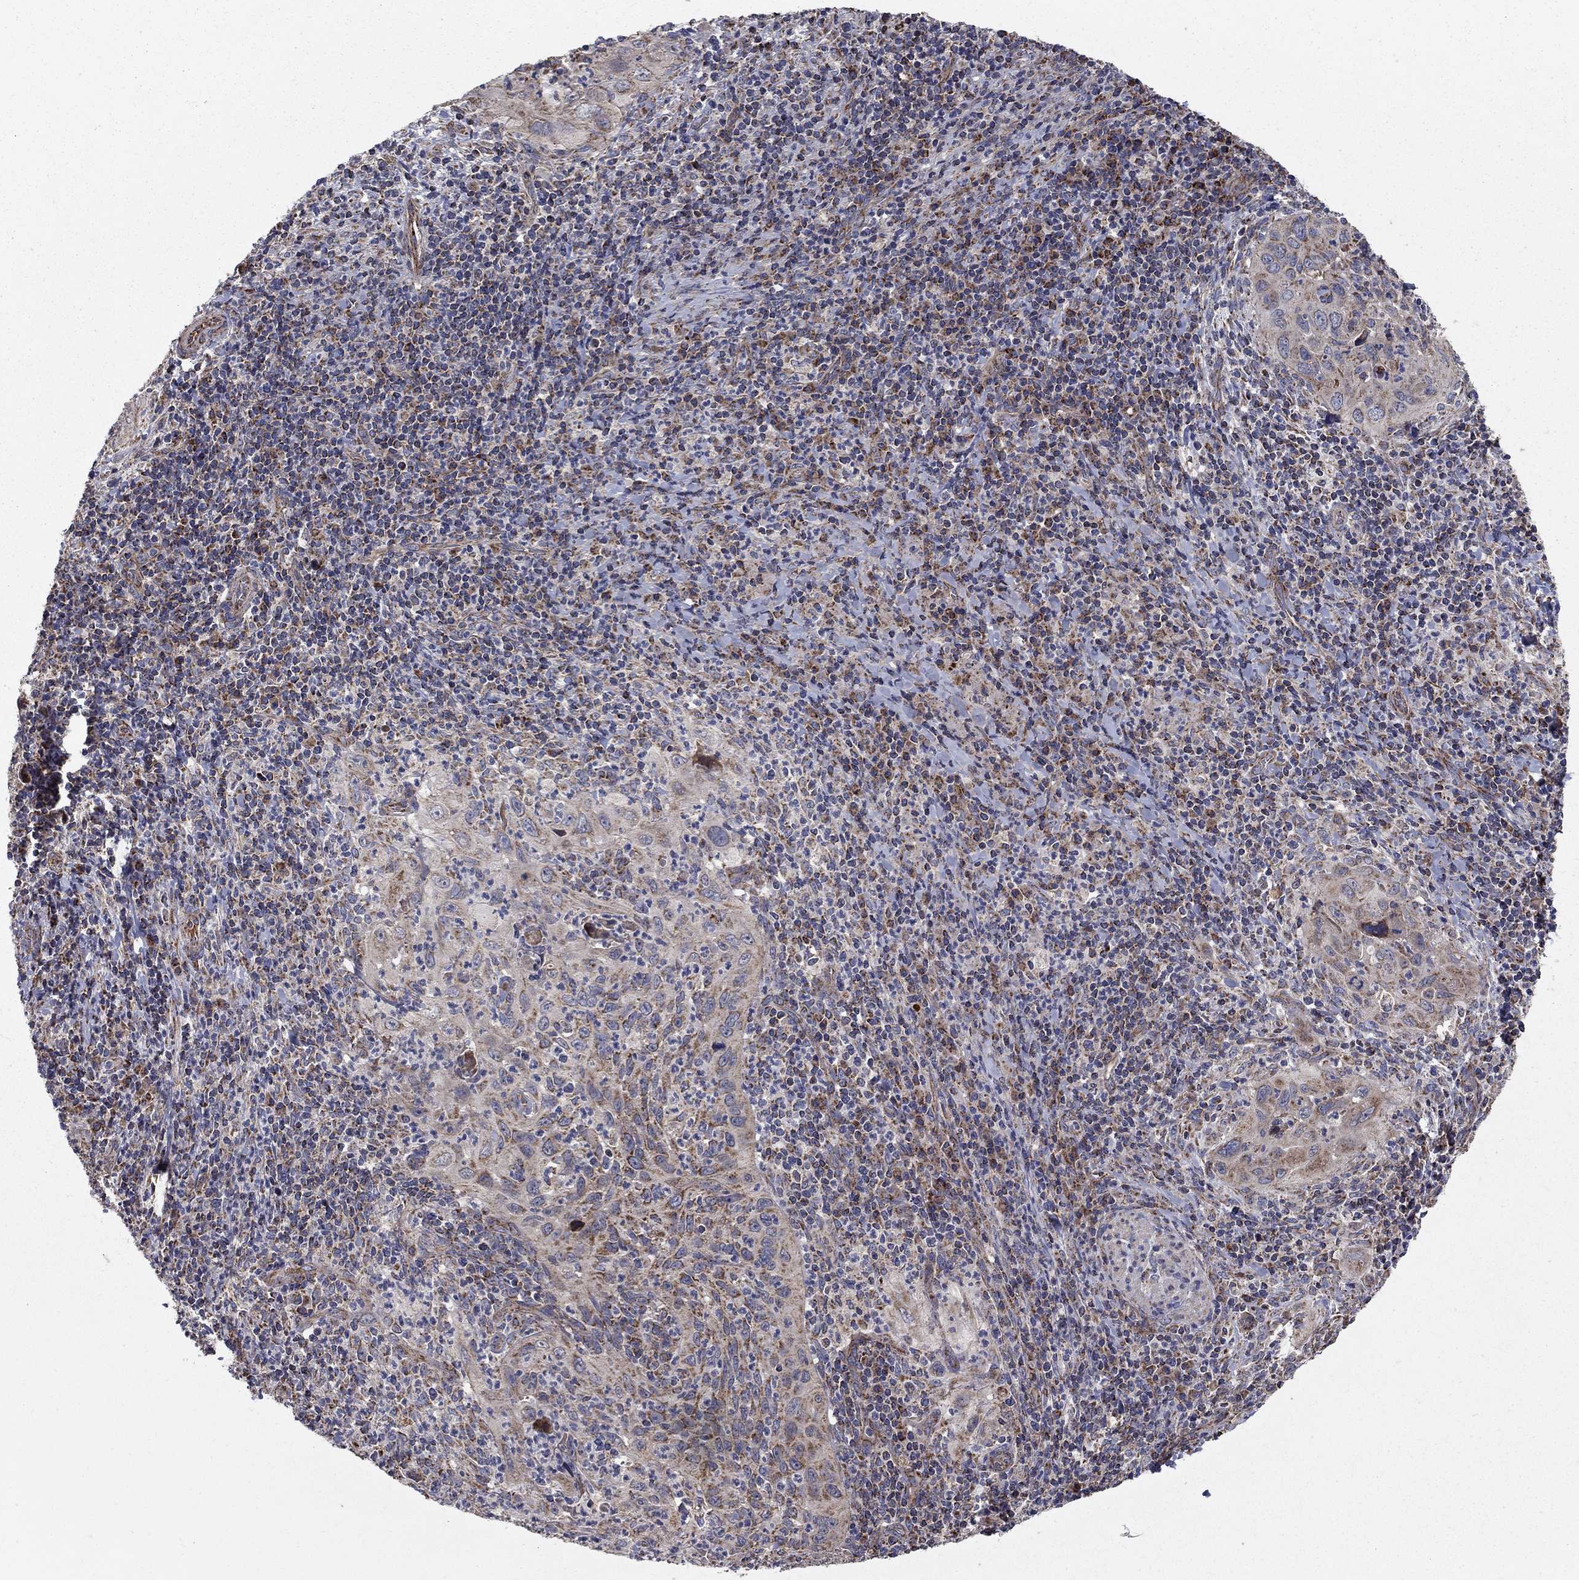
{"staining": {"intensity": "moderate", "quantity": "<25%", "location": "cytoplasmic/membranous"}, "tissue": "cervical cancer", "cell_type": "Tumor cells", "image_type": "cancer", "snomed": [{"axis": "morphology", "description": "Squamous cell carcinoma, NOS"}, {"axis": "topography", "description": "Cervix"}], "caption": "Tumor cells reveal low levels of moderate cytoplasmic/membranous staining in approximately <25% of cells in human cervical cancer. The staining was performed using DAB (3,3'-diaminobenzidine), with brown indicating positive protein expression. Nuclei are stained blue with hematoxylin.", "gene": "NDUFS8", "patient": {"sex": "female", "age": 26}}